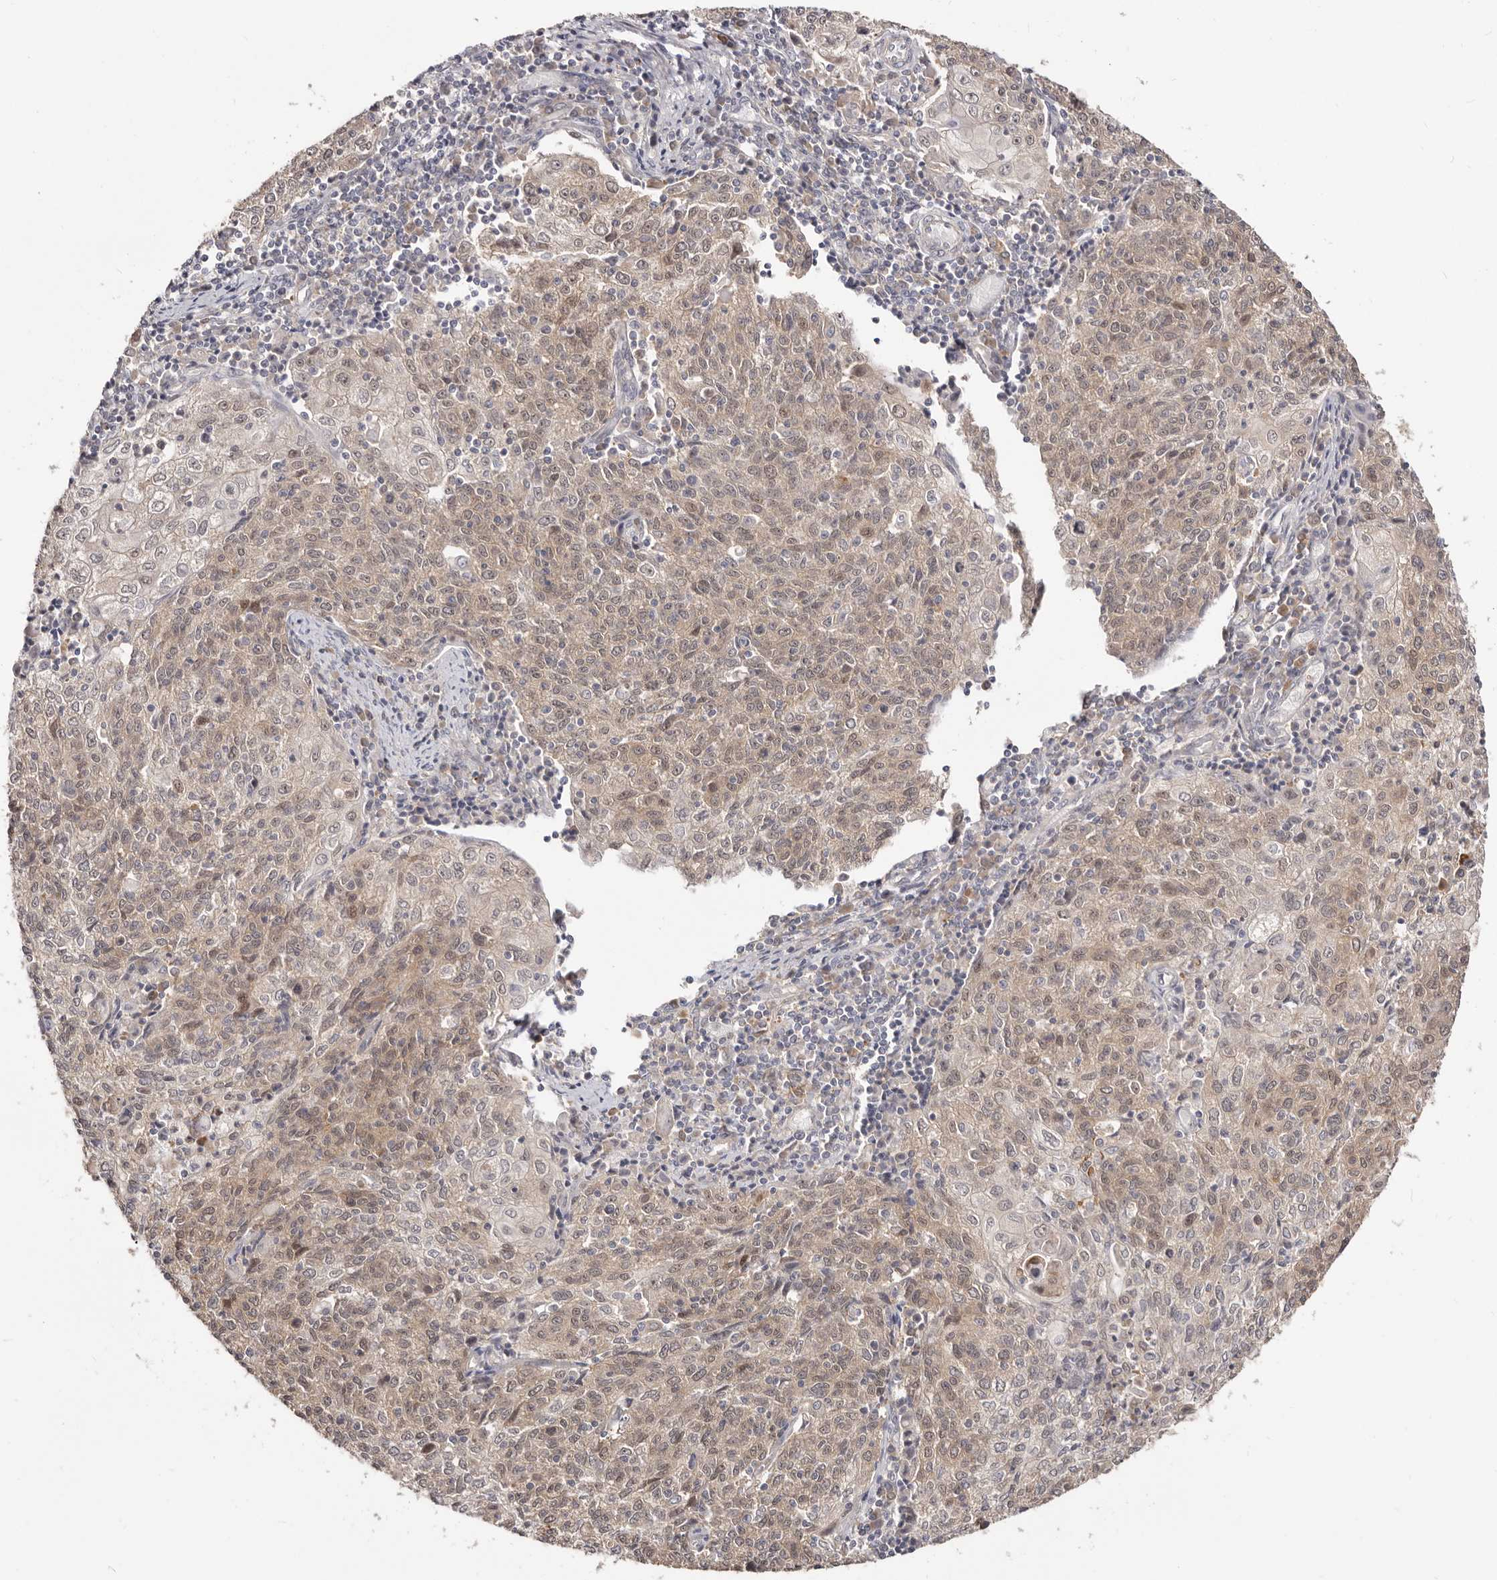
{"staining": {"intensity": "weak", "quantity": "25%-75%", "location": "cytoplasmic/membranous"}, "tissue": "cervical cancer", "cell_type": "Tumor cells", "image_type": "cancer", "snomed": [{"axis": "morphology", "description": "Squamous cell carcinoma, NOS"}, {"axis": "topography", "description": "Cervix"}], "caption": "High-power microscopy captured an immunohistochemistry (IHC) micrograph of cervical cancer (squamous cell carcinoma), revealing weak cytoplasmic/membranous staining in approximately 25%-75% of tumor cells.", "gene": "GPATCH4", "patient": {"sex": "female", "age": 48}}